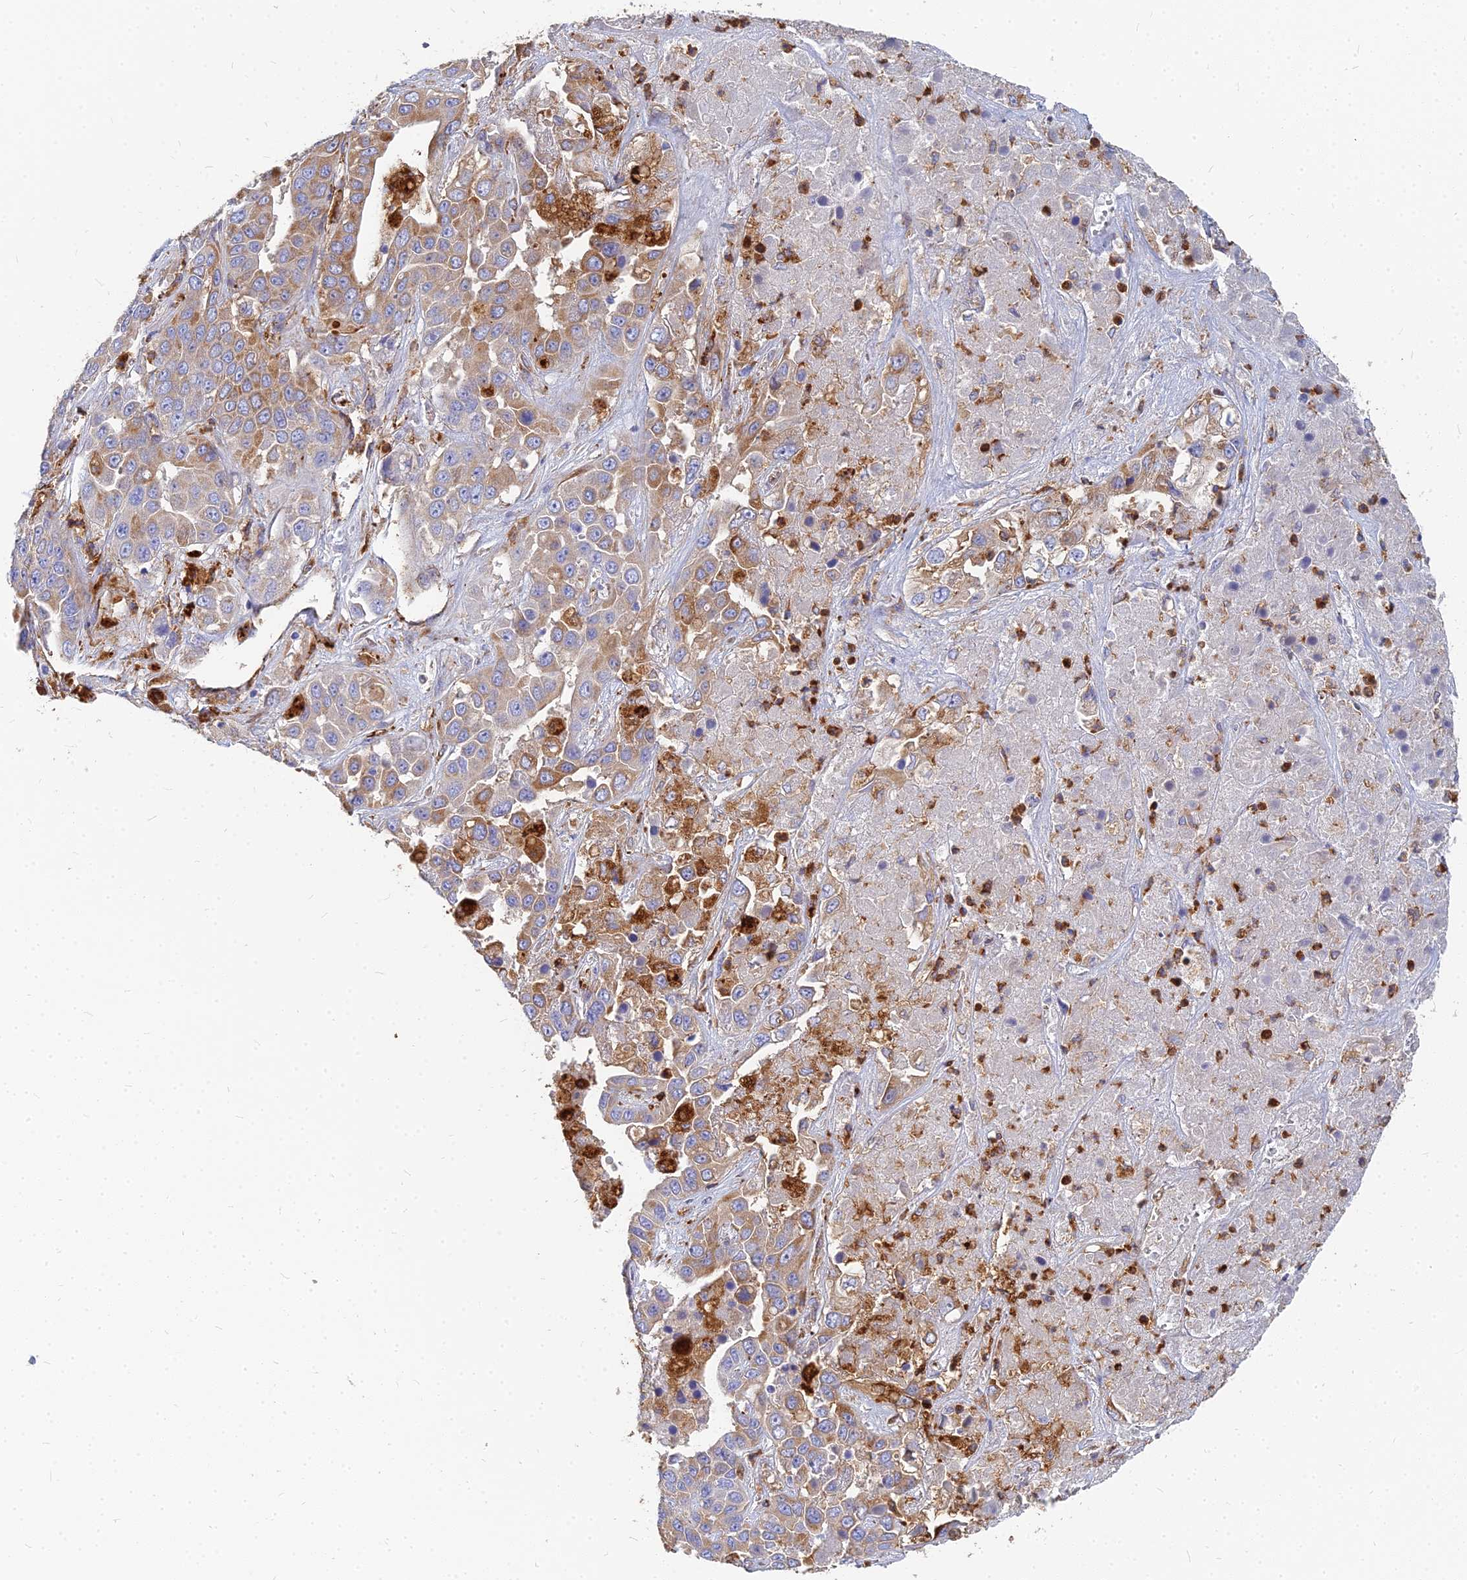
{"staining": {"intensity": "moderate", "quantity": "25%-75%", "location": "cytoplasmic/membranous"}, "tissue": "liver cancer", "cell_type": "Tumor cells", "image_type": "cancer", "snomed": [{"axis": "morphology", "description": "Cholangiocarcinoma"}, {"axis": "topography", "description": "Liver"}], "caption": "Protein staining of cholangiocarcinoma (liver) tissue exhibits moderate cytoplasmic/membranous expression in approximately 25%-75% of tumor cells. The staining was performed using DAB, with brown indicating positive protein expression. Nuclei are stained blue with hematoxylin.", "gene": "VAT1", "patient": {"sex": "female", "age": 52}}